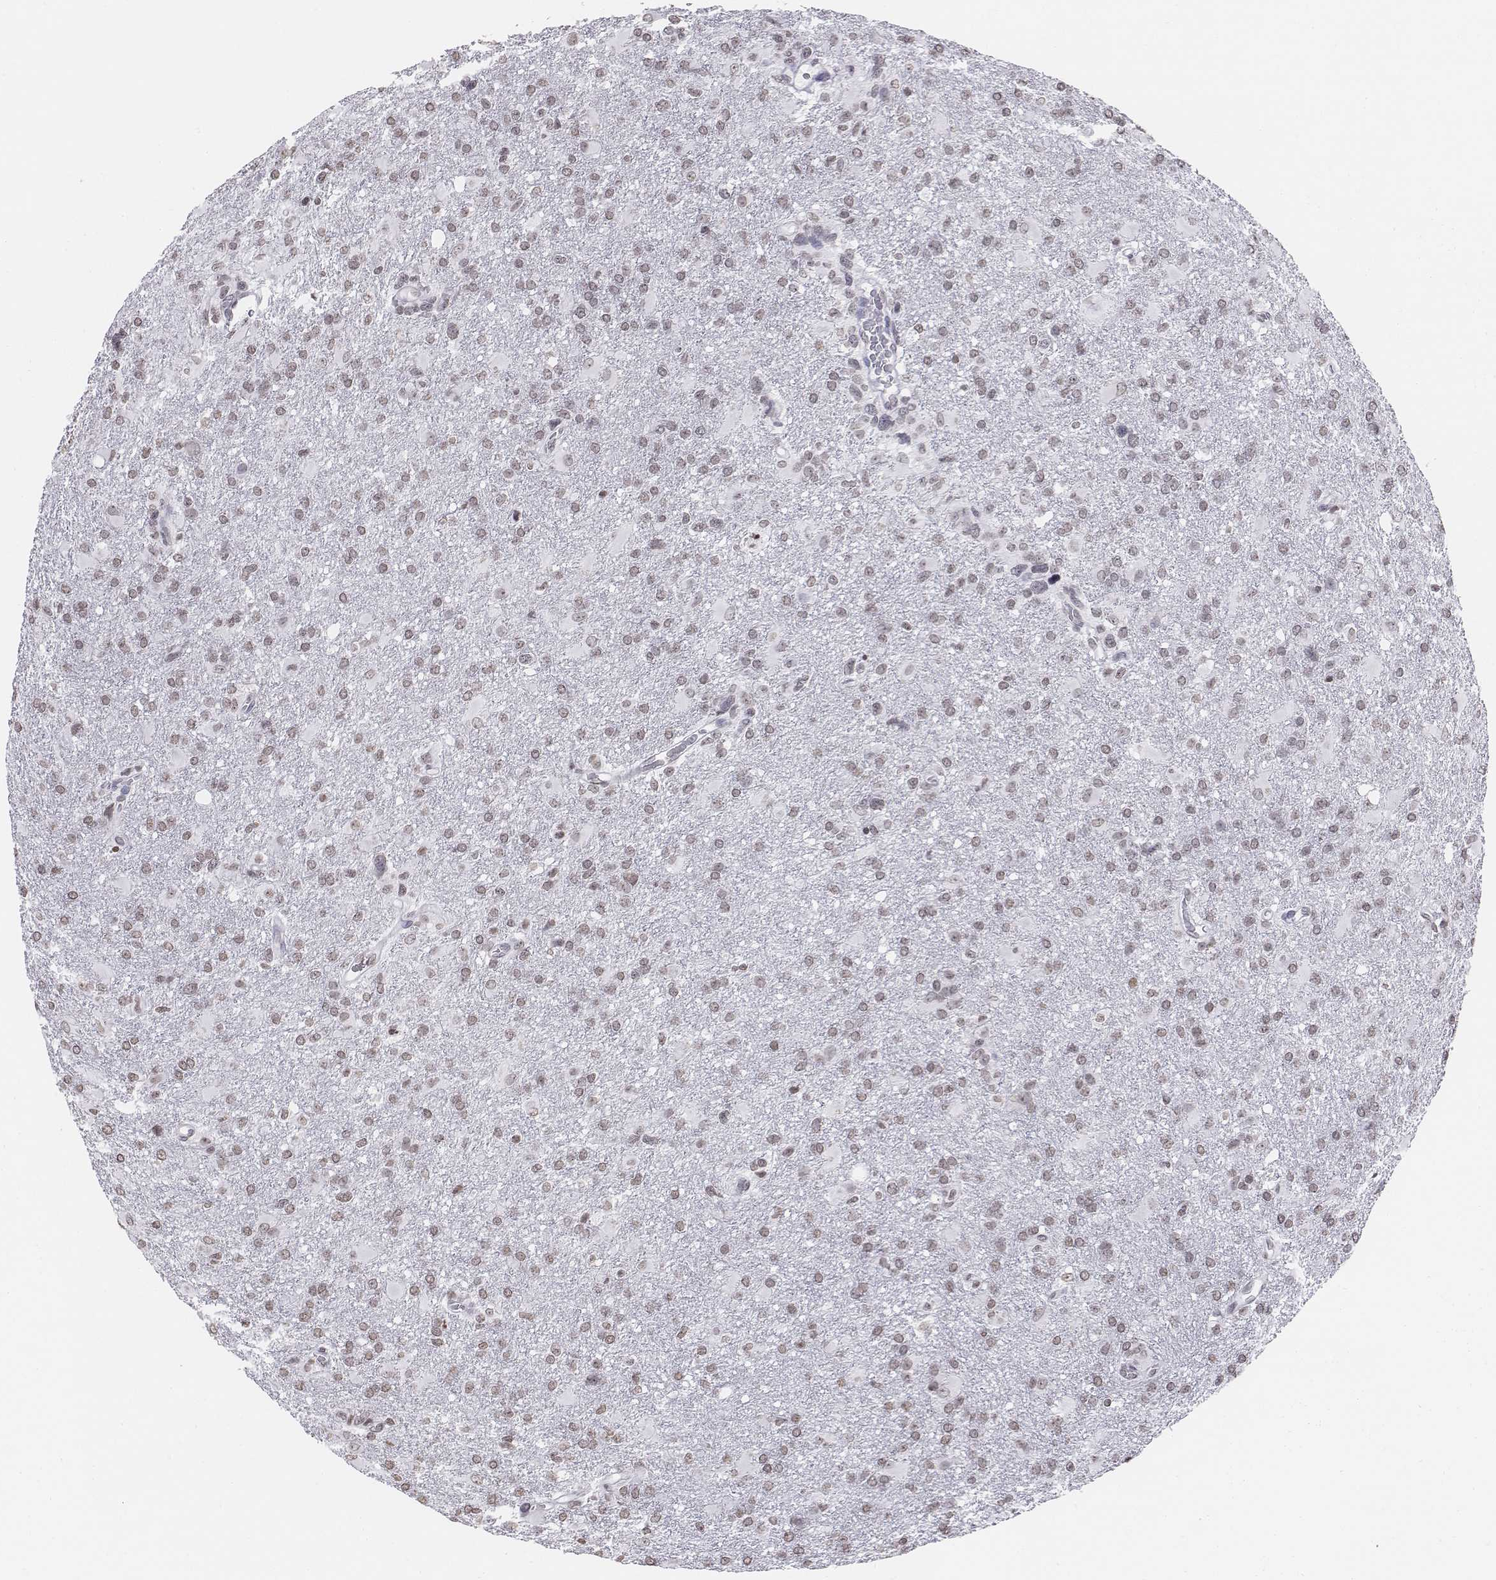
{"staining": {"intensity": "weak", "quantity": ">75%", "location": "nuclear"}, "tissue": "glioma", "cell_type": "Tumor cells", "image_type": "cancer", "snomed": [{"axis": "morphology", "description": "Glioma, malignant, High grade"}, {"axis": "topography", "description": "Brain"}], "caption": "A micrograph of glioma stained for a protein displays weak nuclear brown staining in tumor cells. The staining was performed using DAB (3,3'-diaminobenzidine), with brown indicating positive protein expression. Nuclei are stained blue with hematoxylin.", "gene": "BARHL1", "patient": {"sex": "male", "age": 68}}